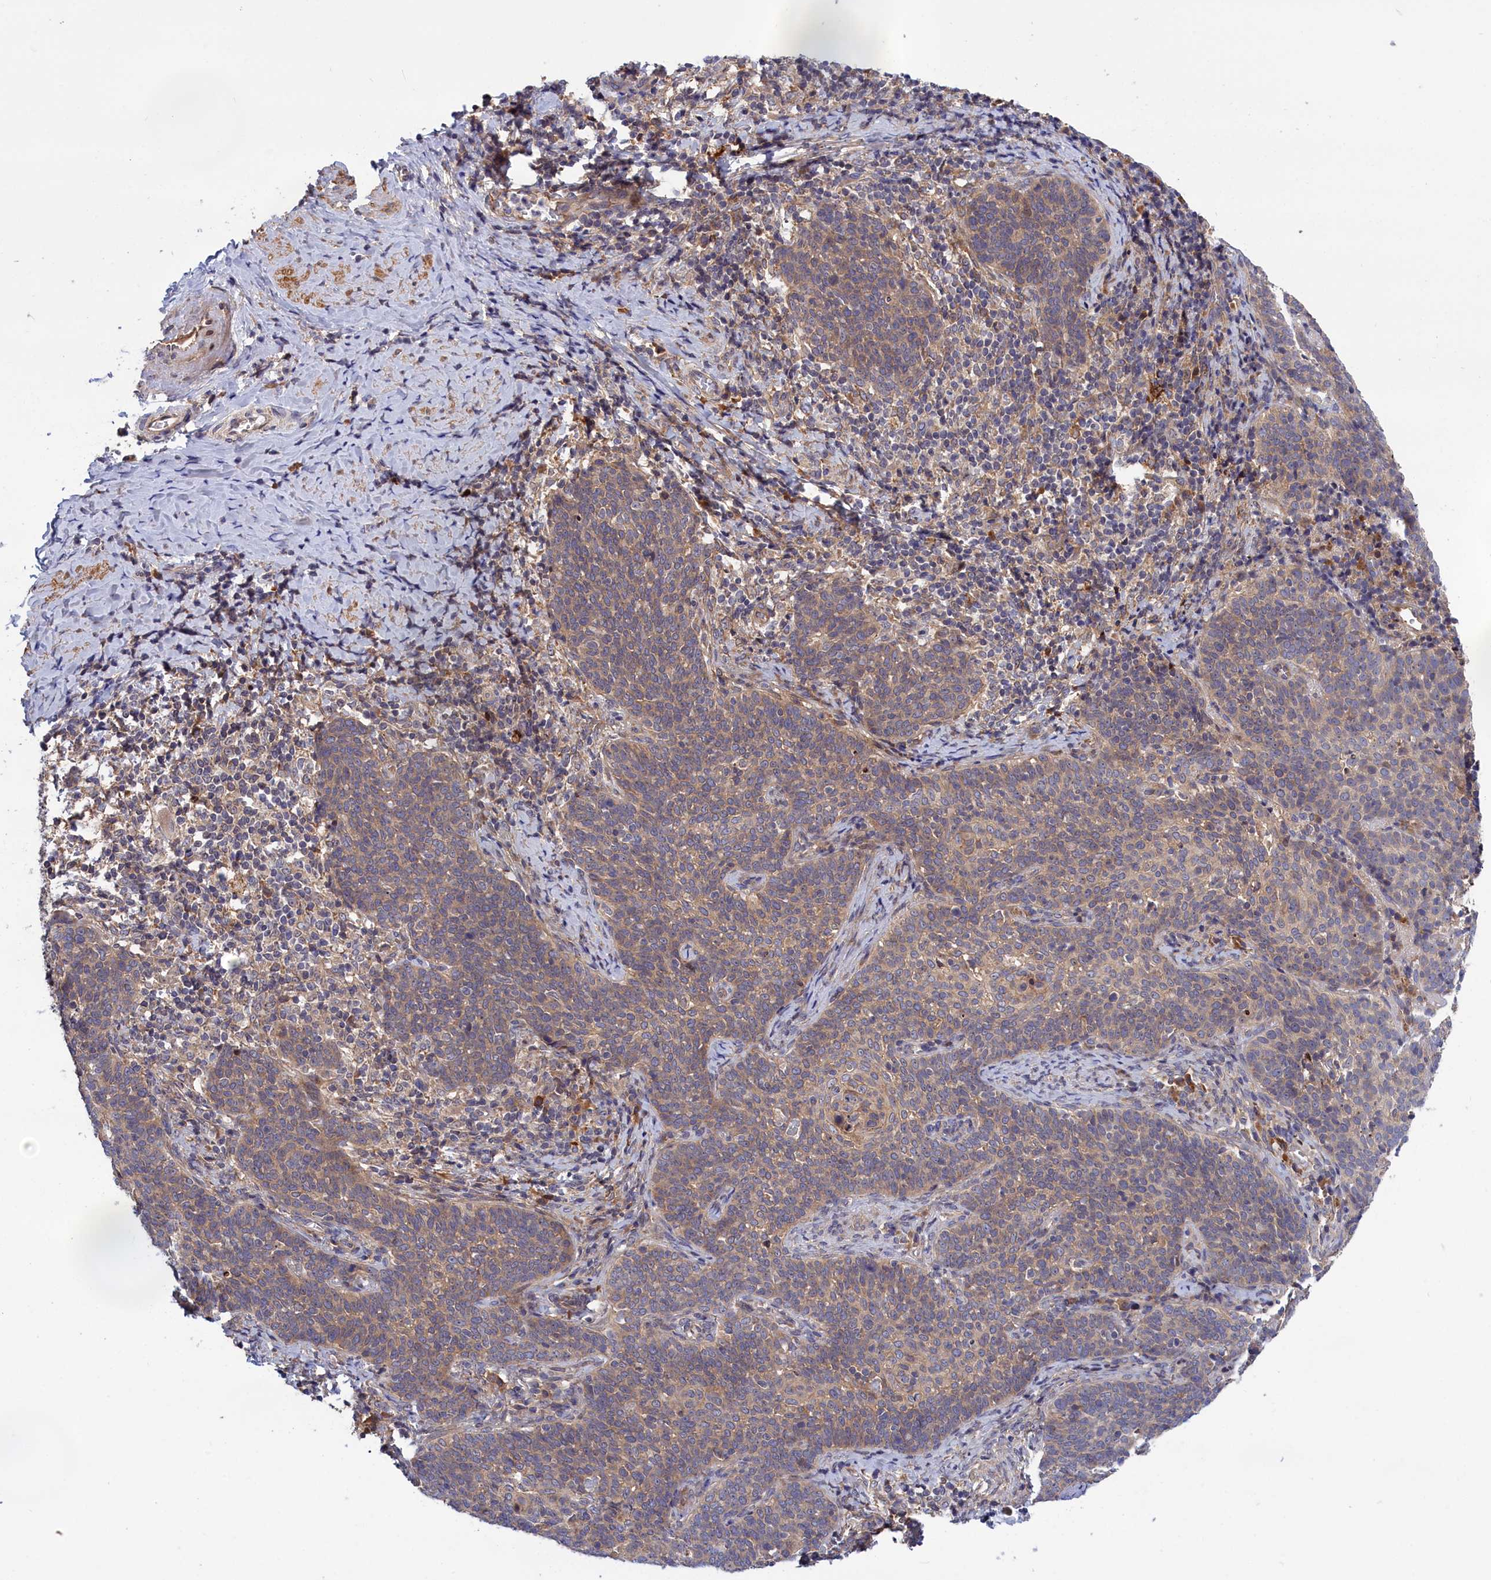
{"staining": {"intensity": "weak", "quantity": ">75%", "location": "cytoplasmic/membranous"}, "tissue": "cervical cancer", "cell_type": "Tumor cells", "image_type": "cancer", "snomed": [{"axis": "morphology", "description": "Normal tissue, NOS"}, {"axis": "morphology", "description": "Squamous cell carcinoma, NOS"}, {"axis": "topography", "description": "Cervix"}], "caption": "Weak cytoplasmic/membranous staining for a protein is identified in about >75% of tumor cells of cervical squamous cell carcinoma using immunohistochemistry.", "gene": "CRACD", "patient": {"sex": "female", "age": 39}}